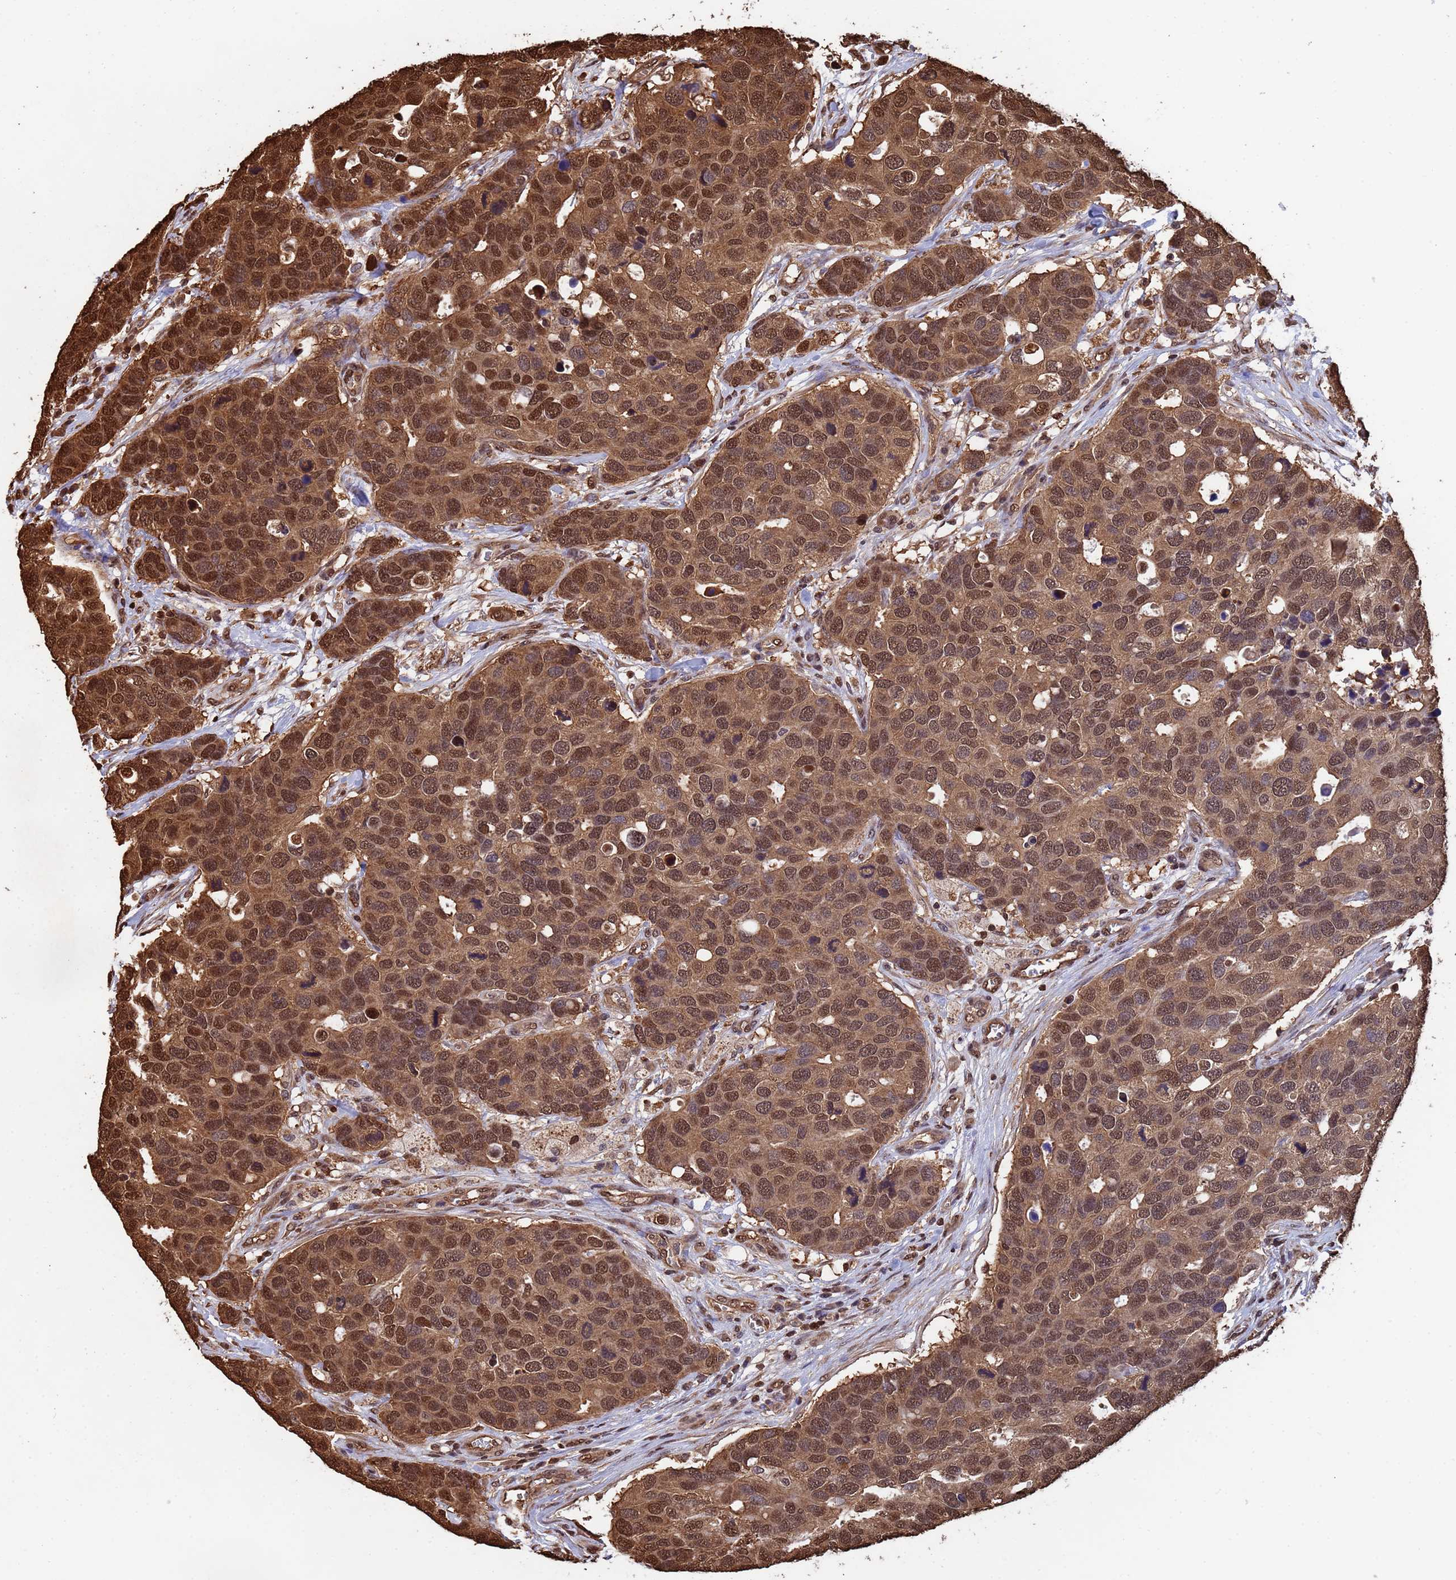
{"staining": {"intensity": "strong", "quantity": ">75%", "location": "cytoplasmic/membranous,nuclear"}, "tissue": "breast cancer", "cell_type": "Tumor cells", "image_type": "cancer", "snomed": [{"axis": "morphology", "description": "Duct carcinoma"}, {"axis": "topography", "description": "Breast"}], "caption": "Protein expression analysis of human breast cancer (invasive ductal carcinoma) reveals strong cytoplasmic/membranous and nuclear expression in about >75% of tumor cells. (IHC, brightfield microscopy, high magnification).", "gene": "SUMO4", "patient": {"sex": "female", "age": 83}}